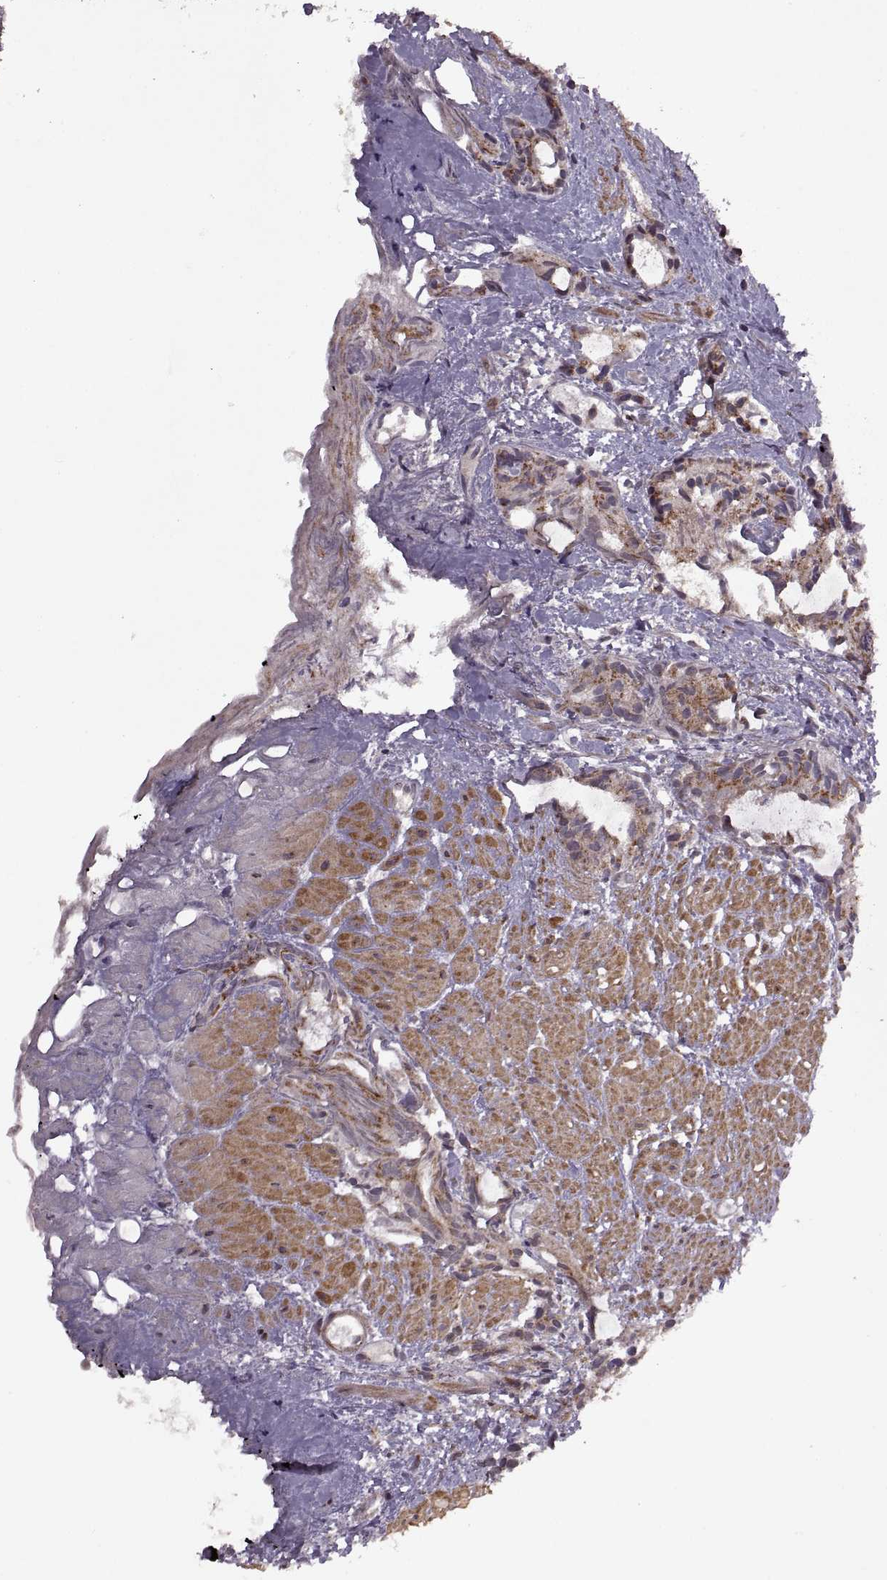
{"staining": {"intensity": "moderate", "quantity": ">75%", "location": "cytoplasmic/membranous"}, "tissue": "prostate cancer", "cell_type": "Tumor cells", "image_type": "cancer", "snomed": [{"axis": "morphology", "description": "Adenocarcinoma, High grade"}, {"axis": "topography", "description": "Prostate"}], "caption": "Moderate cytoplasmic/membranous protein expression is present in approximately >75% of tumor cells in prostate cancer (high-grade adenocarcinoma). The staining is performed using DAB brown chromogen to label protein expression. The nuclei are counter-stained blue using hematoxylin.", "gene": "PTOV1", "patient": {"sex": "male", "age": 79}}